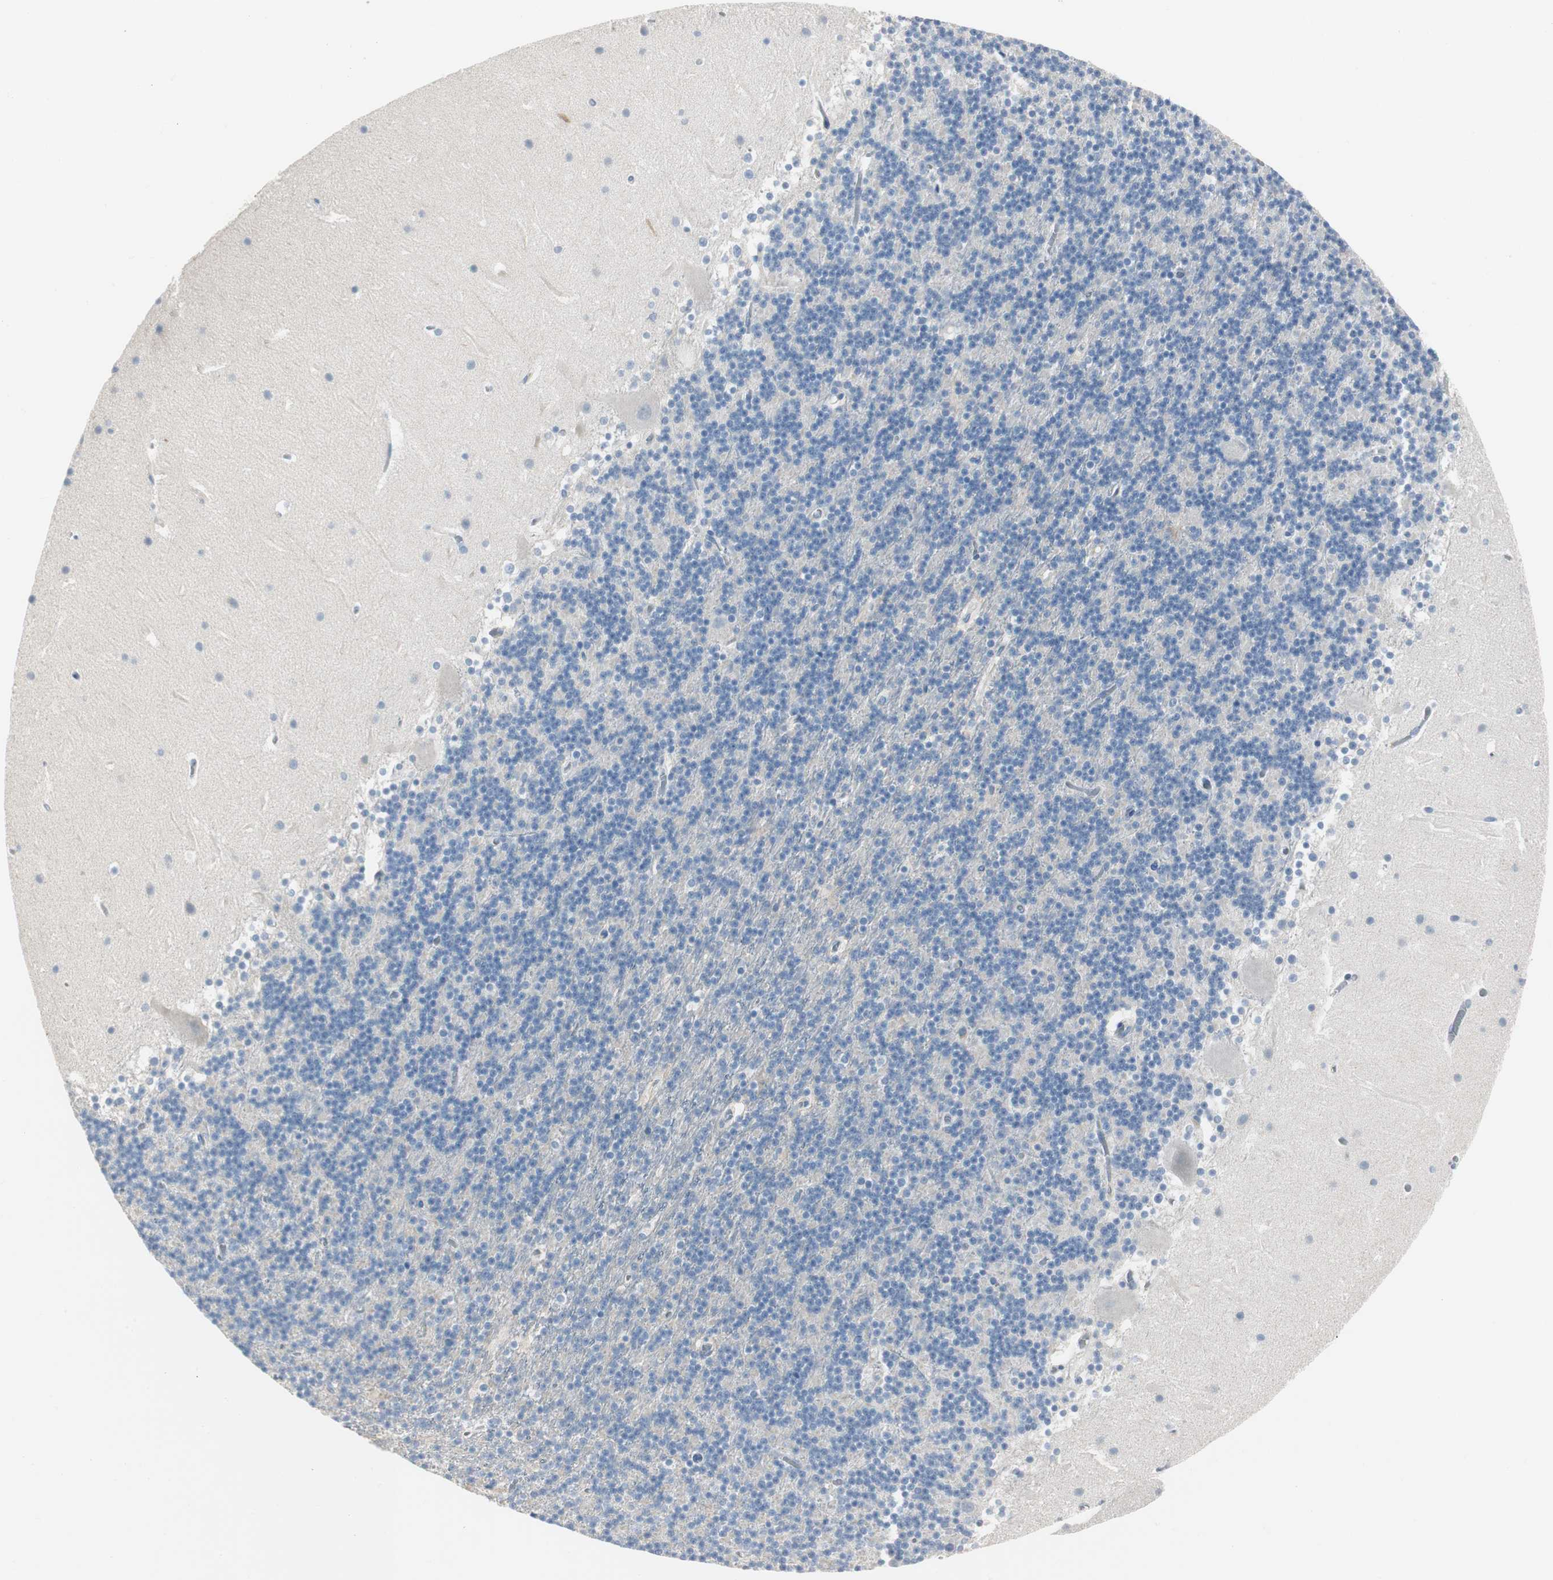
{"staining": {"intensity": "negative", "quantity": "none", "location": "none"}, "tissue": "cerebellum", "cell_type": "Cells in granular layer", "image_type": "normal", "snomed": [{"axis": "morphology", "description": "Normal tissue, NOS"}, {"axis": "topography", "description": "Cerebellum"}], "caption": "Cerebellum stained for a protein using immunohistochemistry exhibits no staining cells in granular layer.", "gene": "SPINK4", "patient": {"sex": "male", "age": 45}}